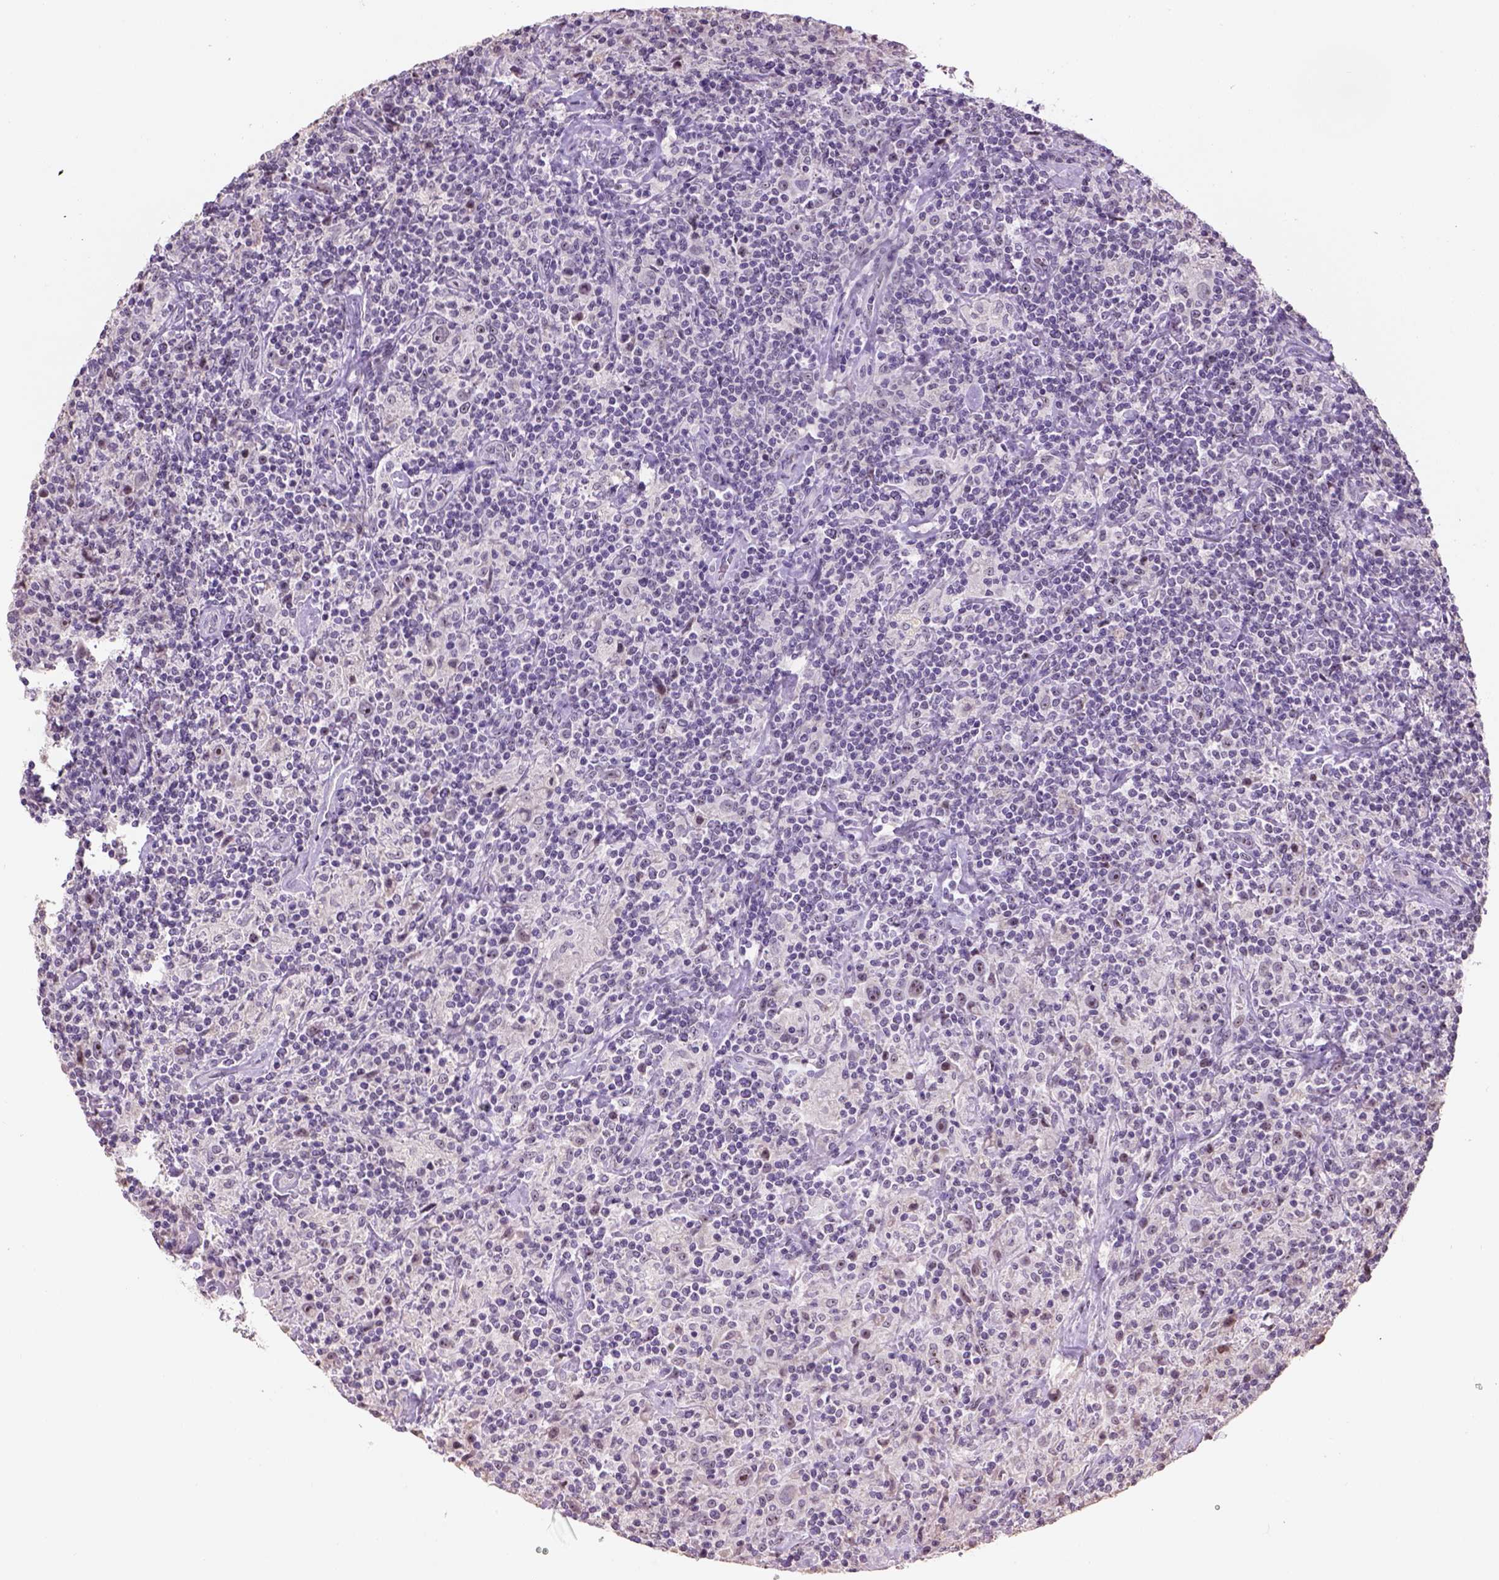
{"staining": {"intensity": "negative", "quantity": "none", "location": "none"}, "tissue": "lymphoma", "cell_type": "Tumor cells", "image_type": "cancer", "snomed": [{"axis": "morphology", "description": "Hodgkin's disease, NOS"}, {"axis": "topography", "description": "Lymph node"}], "caption": "DAB (3,3'-diaminobenzidine) immunohistochemical staining of lymphoma reveals no significant staining in tumor cells. The staining was performed using DAB to visualize the protein expression in brown, while the nuclei were stained in blue with hematoxylin (Magnification: 20x).", "gene": "DDX50", "patient": {"sex": "male", "age": 70}}